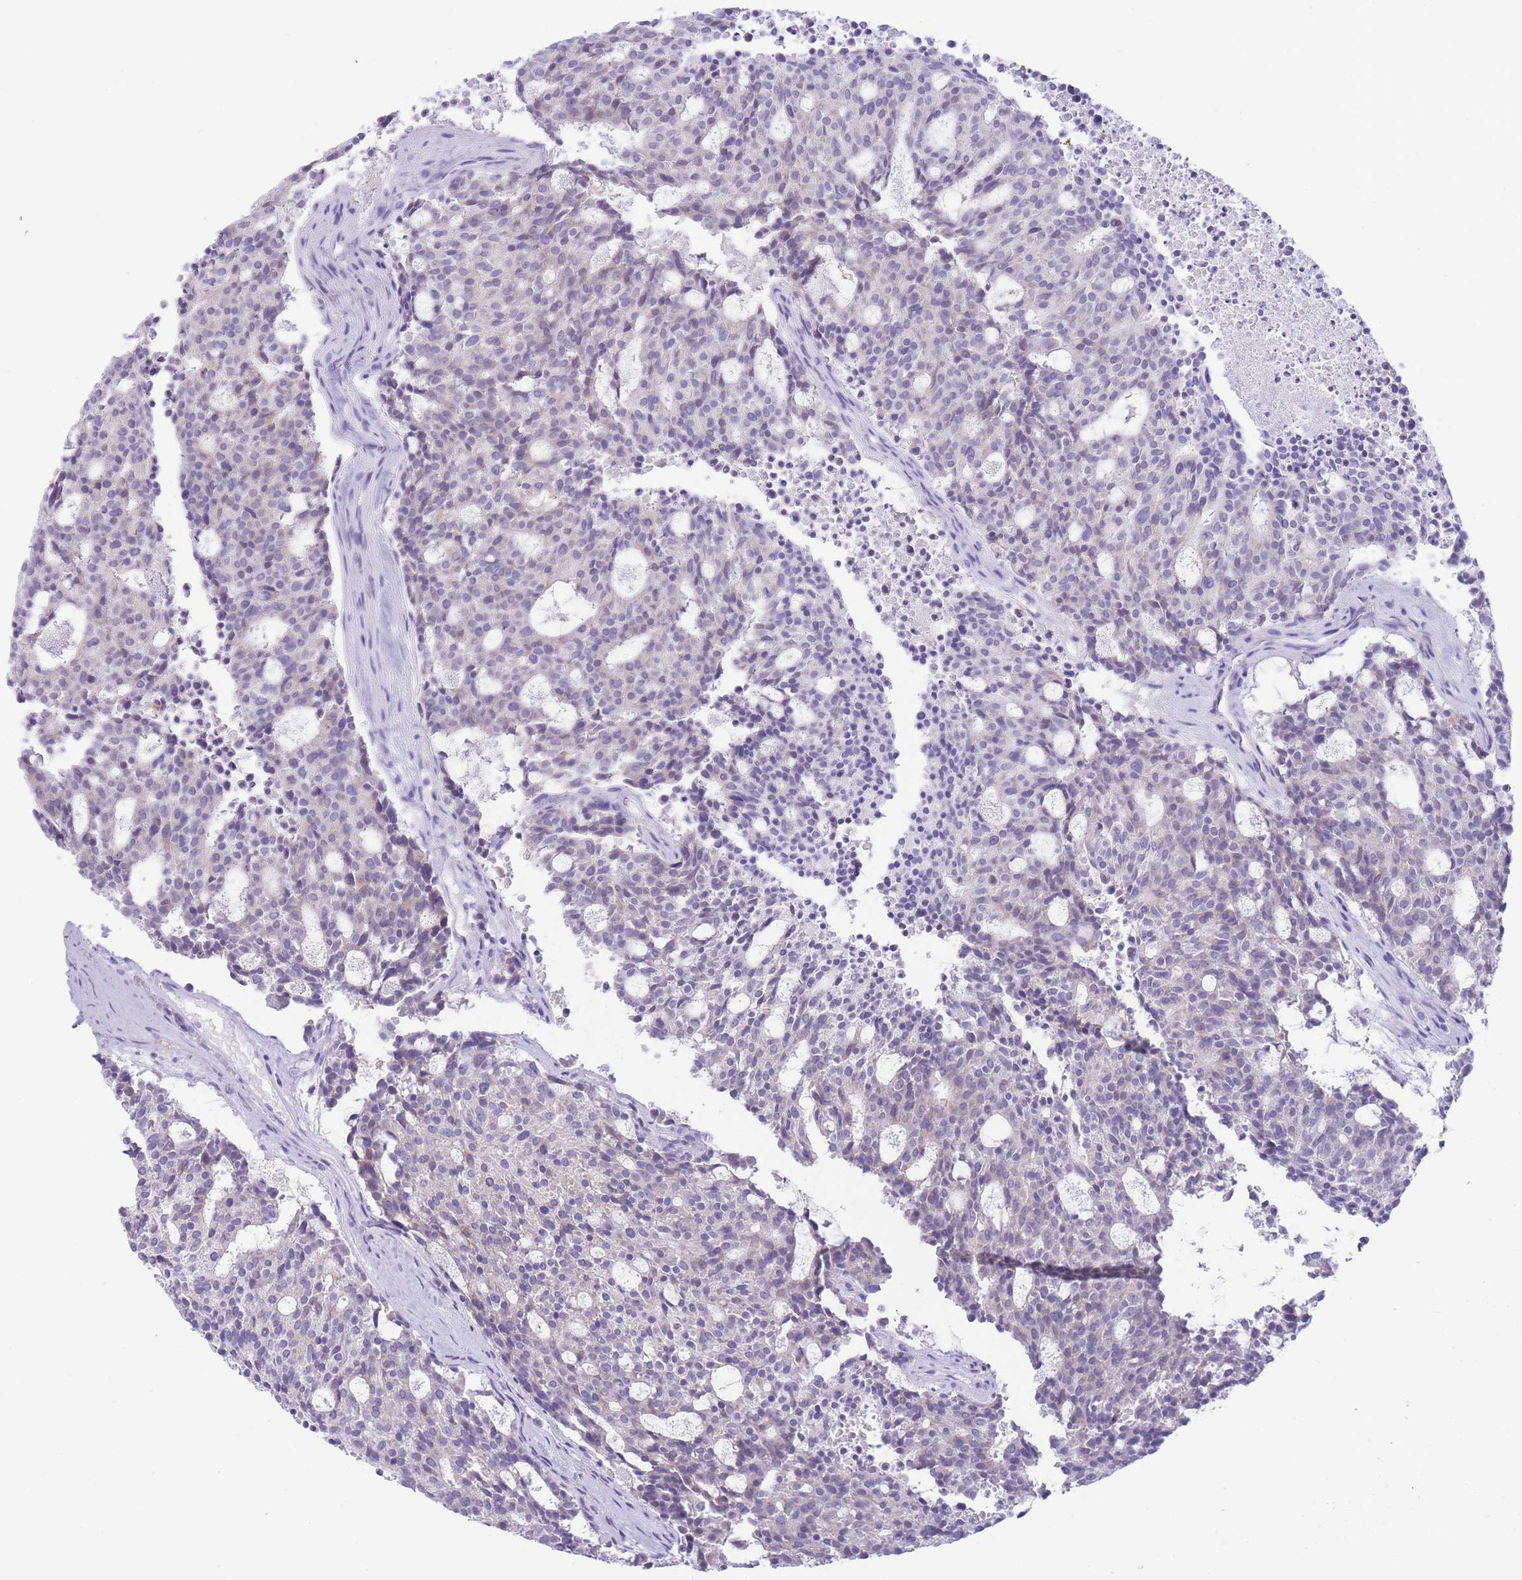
{"staining": {"intensity": "negative", "quantity": "none", "location": "none"}, "tissue": "carcinoid", "cell_type": "Tumor cells", "image_type": "cancer", "snomed": [{"axis": "morphology", "description": "Carcinoid, malignant, NOS"}, {"axis": "topography", "description": "Pancreas"}], "caption": "Immunohistochemical staining of human carcinoid shows no significant expression in tumor cells.", "gene": "ASAP3", "patient": {"sex": "female", "age": 54}}